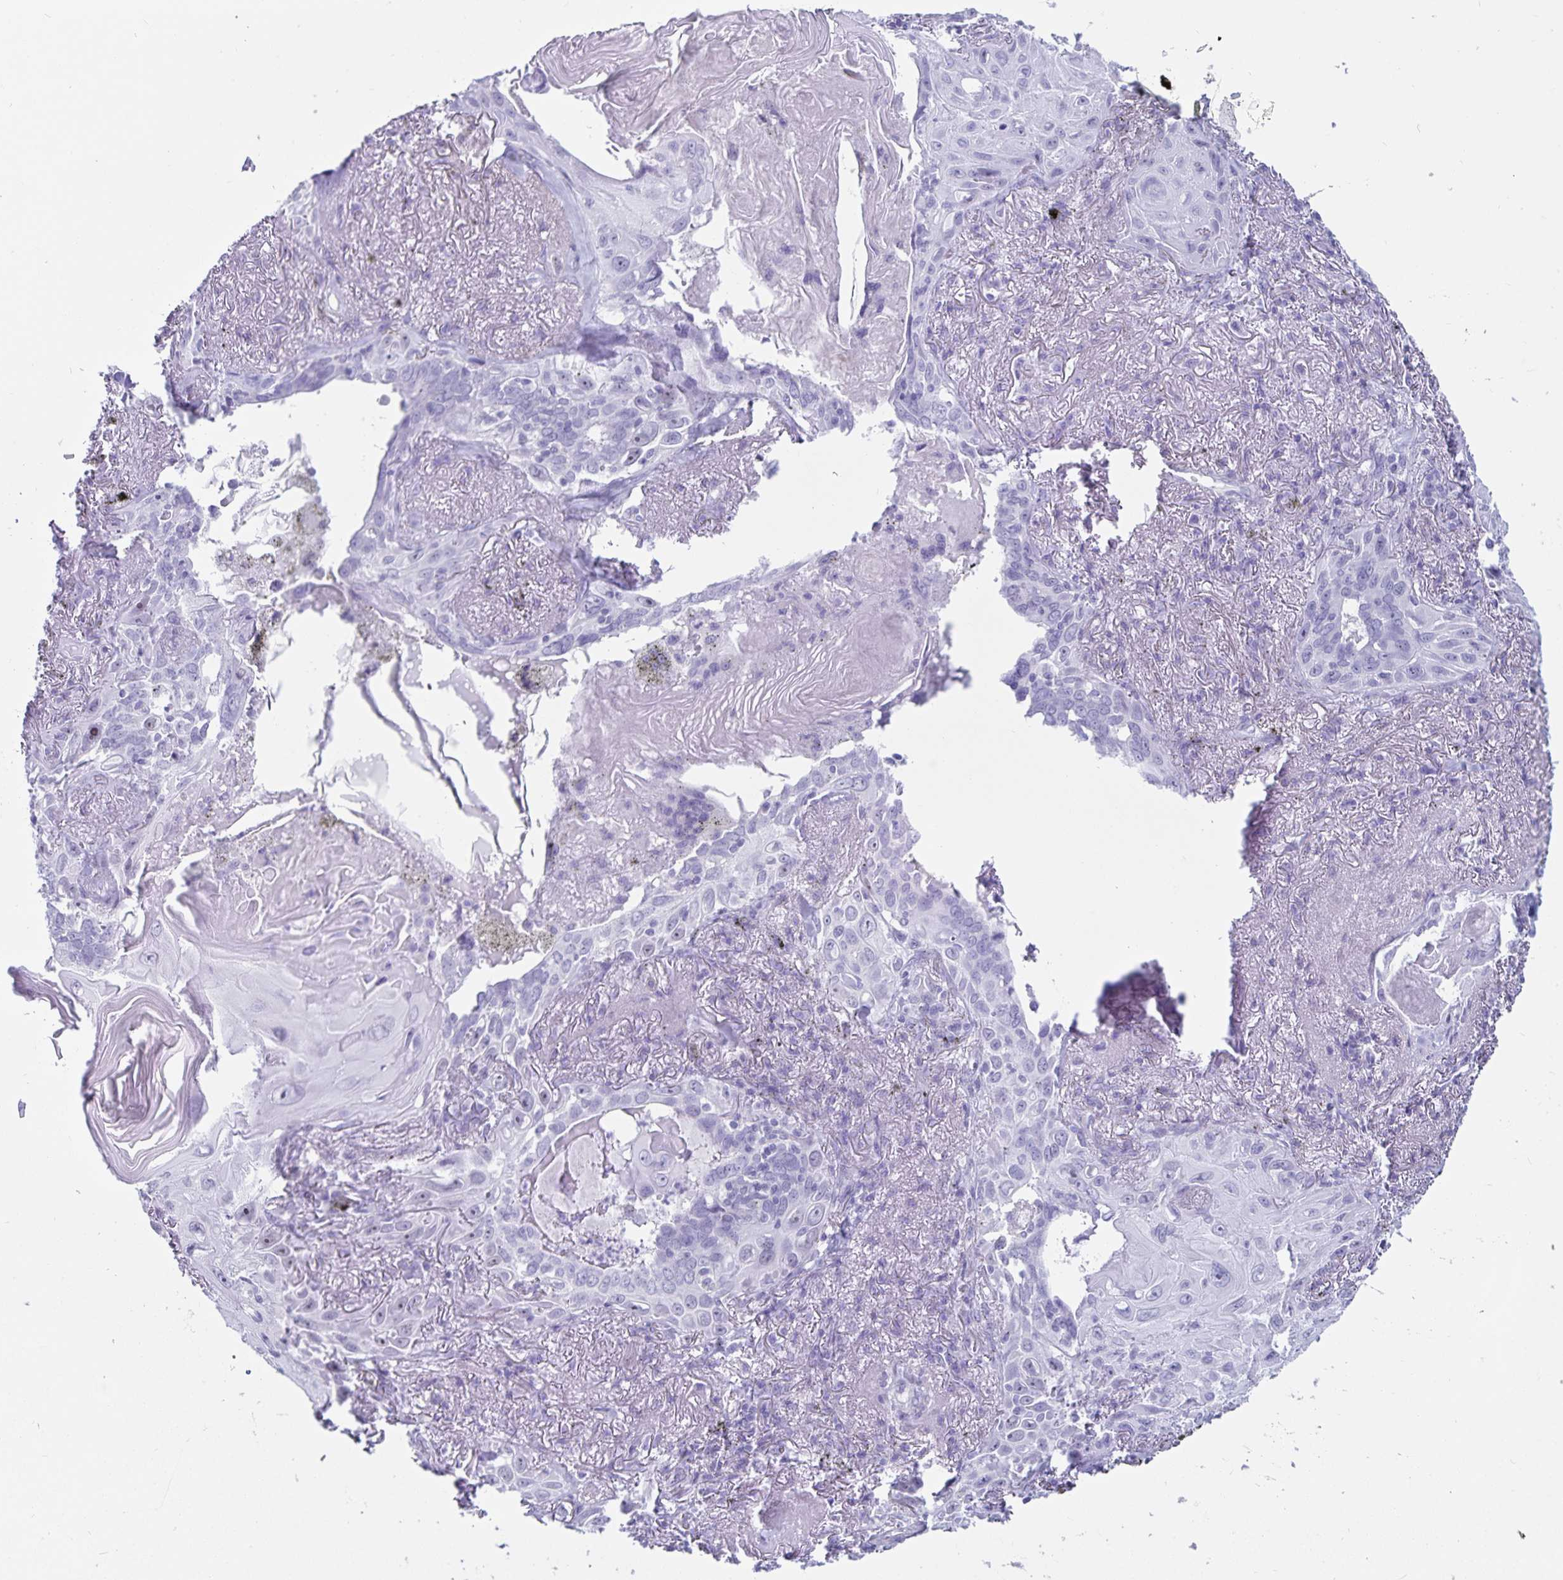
{"staining": {"intensity": "negative", "quantity": "none", "location": "none"}, "tissue": "lung cancer", "cell_type": "Tumor cells", "image_type": "cancer", "snomed": [{"axis": "morphology", "description": "Squamous cell carcinoma, NOS"}, {"axis": "topography", "description": "Lung"}], "caption": "DAB (3,3'-diaminobenzidine) immunohistochemical staining of lung squamous cell carcinoma demonstrates no significant staining in tumor cells.", "gene": "GPR137", "patient": {"sex": "male", "age": 79}}